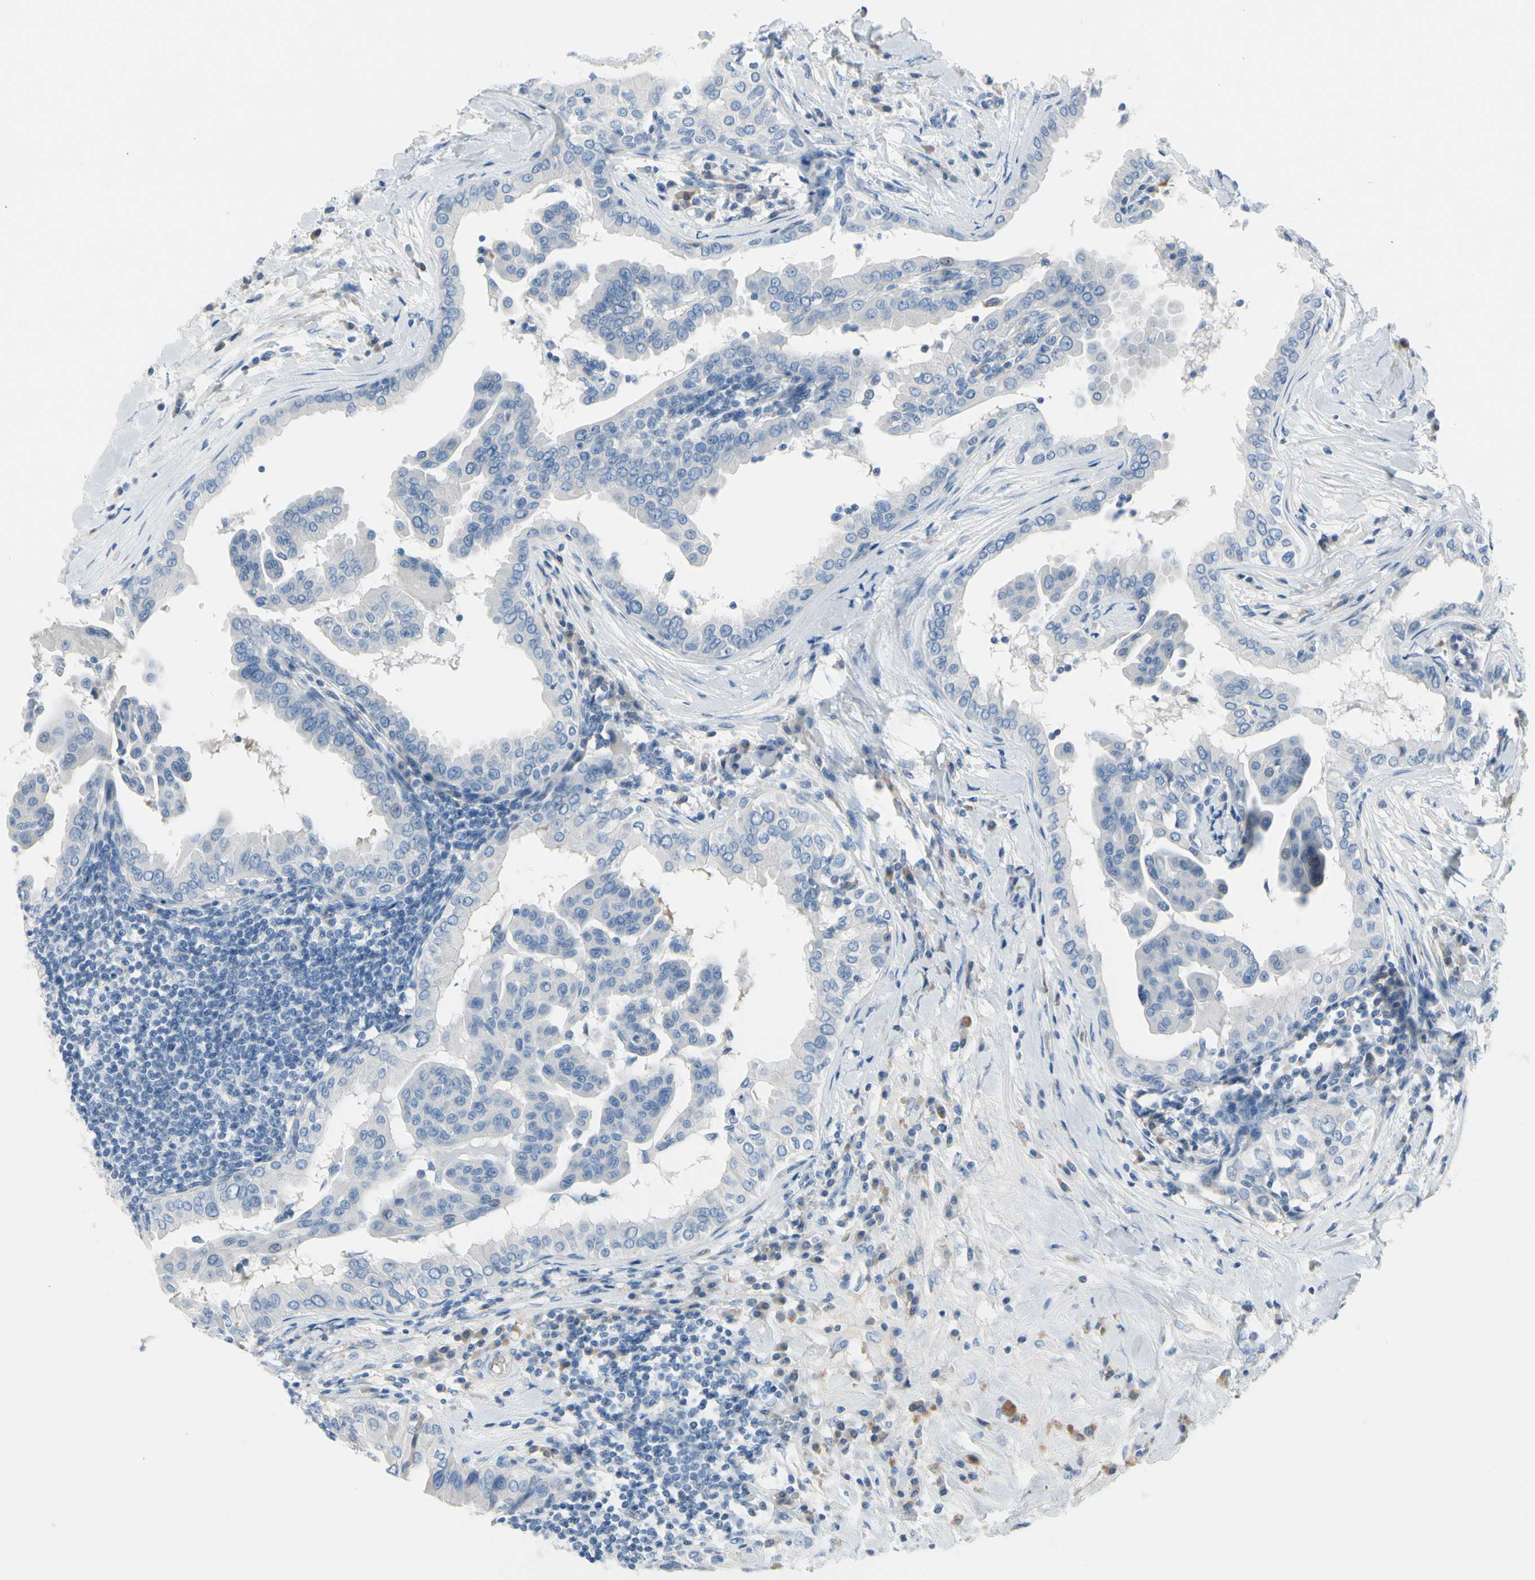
{"staining": {"intensity": "negative", "quantity": "none", "location": "none"}, "tissue": "thyroid cancer", "cell_type": "Tumor cells", "image_type": "cancer", "snomed": [{"axis": "morphology", "description": "Papillary adenocarcinoma, NOS"}, {"axis": "topography", "description": "Thyroid gland"}], "caption": "High magnification brightfield microscopy of thyroid cancer stained with DAB (brown) and counterstained with hematoxylin (blue): tumor cells show no significant staining. (Stains: DAB immunohistochemistry (IHC) with hematoxylin counter stain, Microscopy: brightfield microscopy at high magnification).", "gene": "MUC5B", "patient": {"sex": "male", "age": 33}}